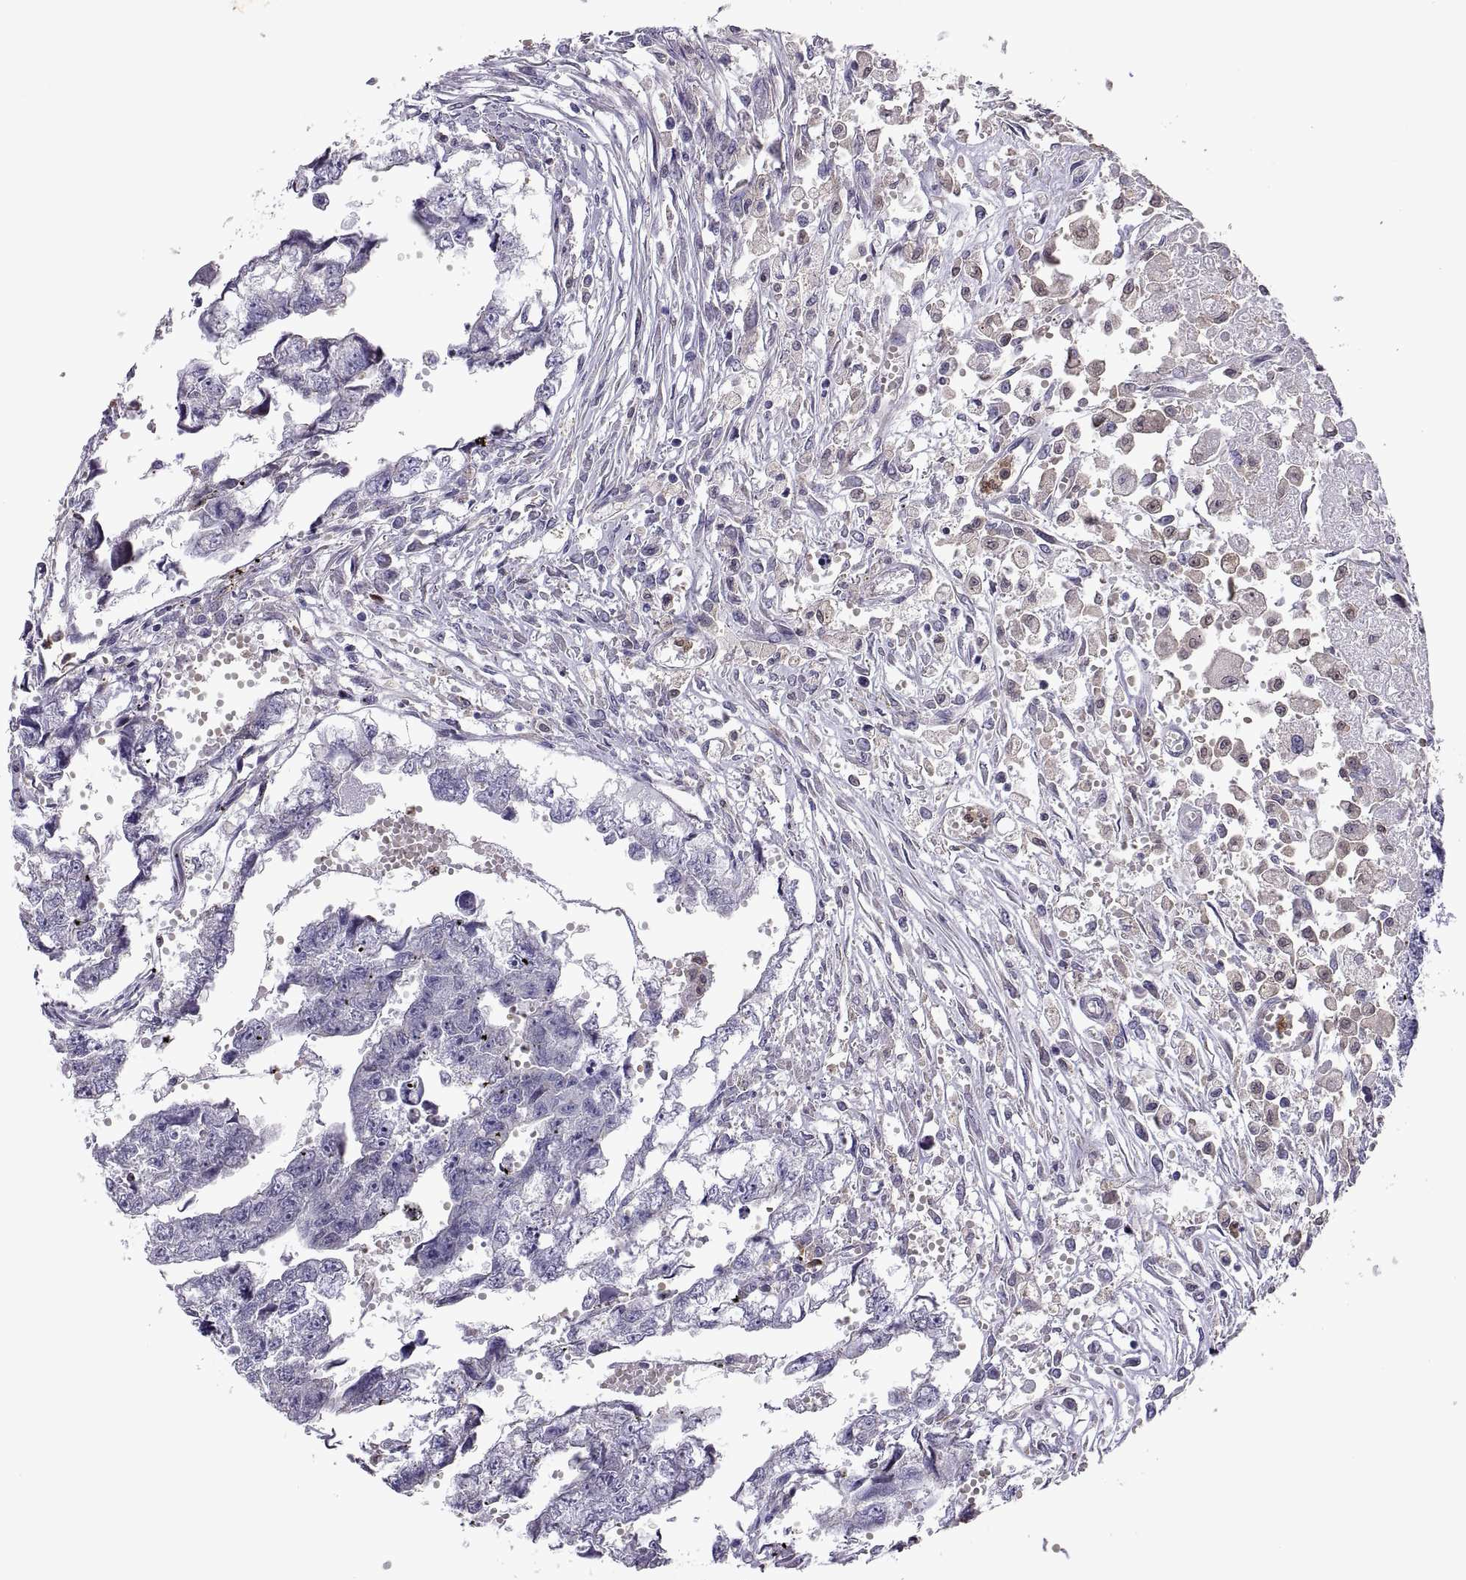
{"staining": {"intensity": "negative", "quantity": "none", "location": "none"}, "tissue": "testis cancer", "cell_type": "Tumor cells", "image_type": "cancer", "snomed": [{"axis": "morphology", "description": "Carcinoma, Embryonal, NOS"}, {"axis": "morphology", "description": "Teratoma, malignant, NOS"}, {"axis": "topography", "description": "Testis"}], "caption": "DAB (3,3'-diaminobenzidine) immunohistochemical staining of human testis cancer reveals no significant positivity in tumor cells. (DAB (3,3'-diaminobenzidine) immunohistochemistry (IHC), high magnification).", "gene": "DOK3", "patient": {"sex": "male", "age": 44}}